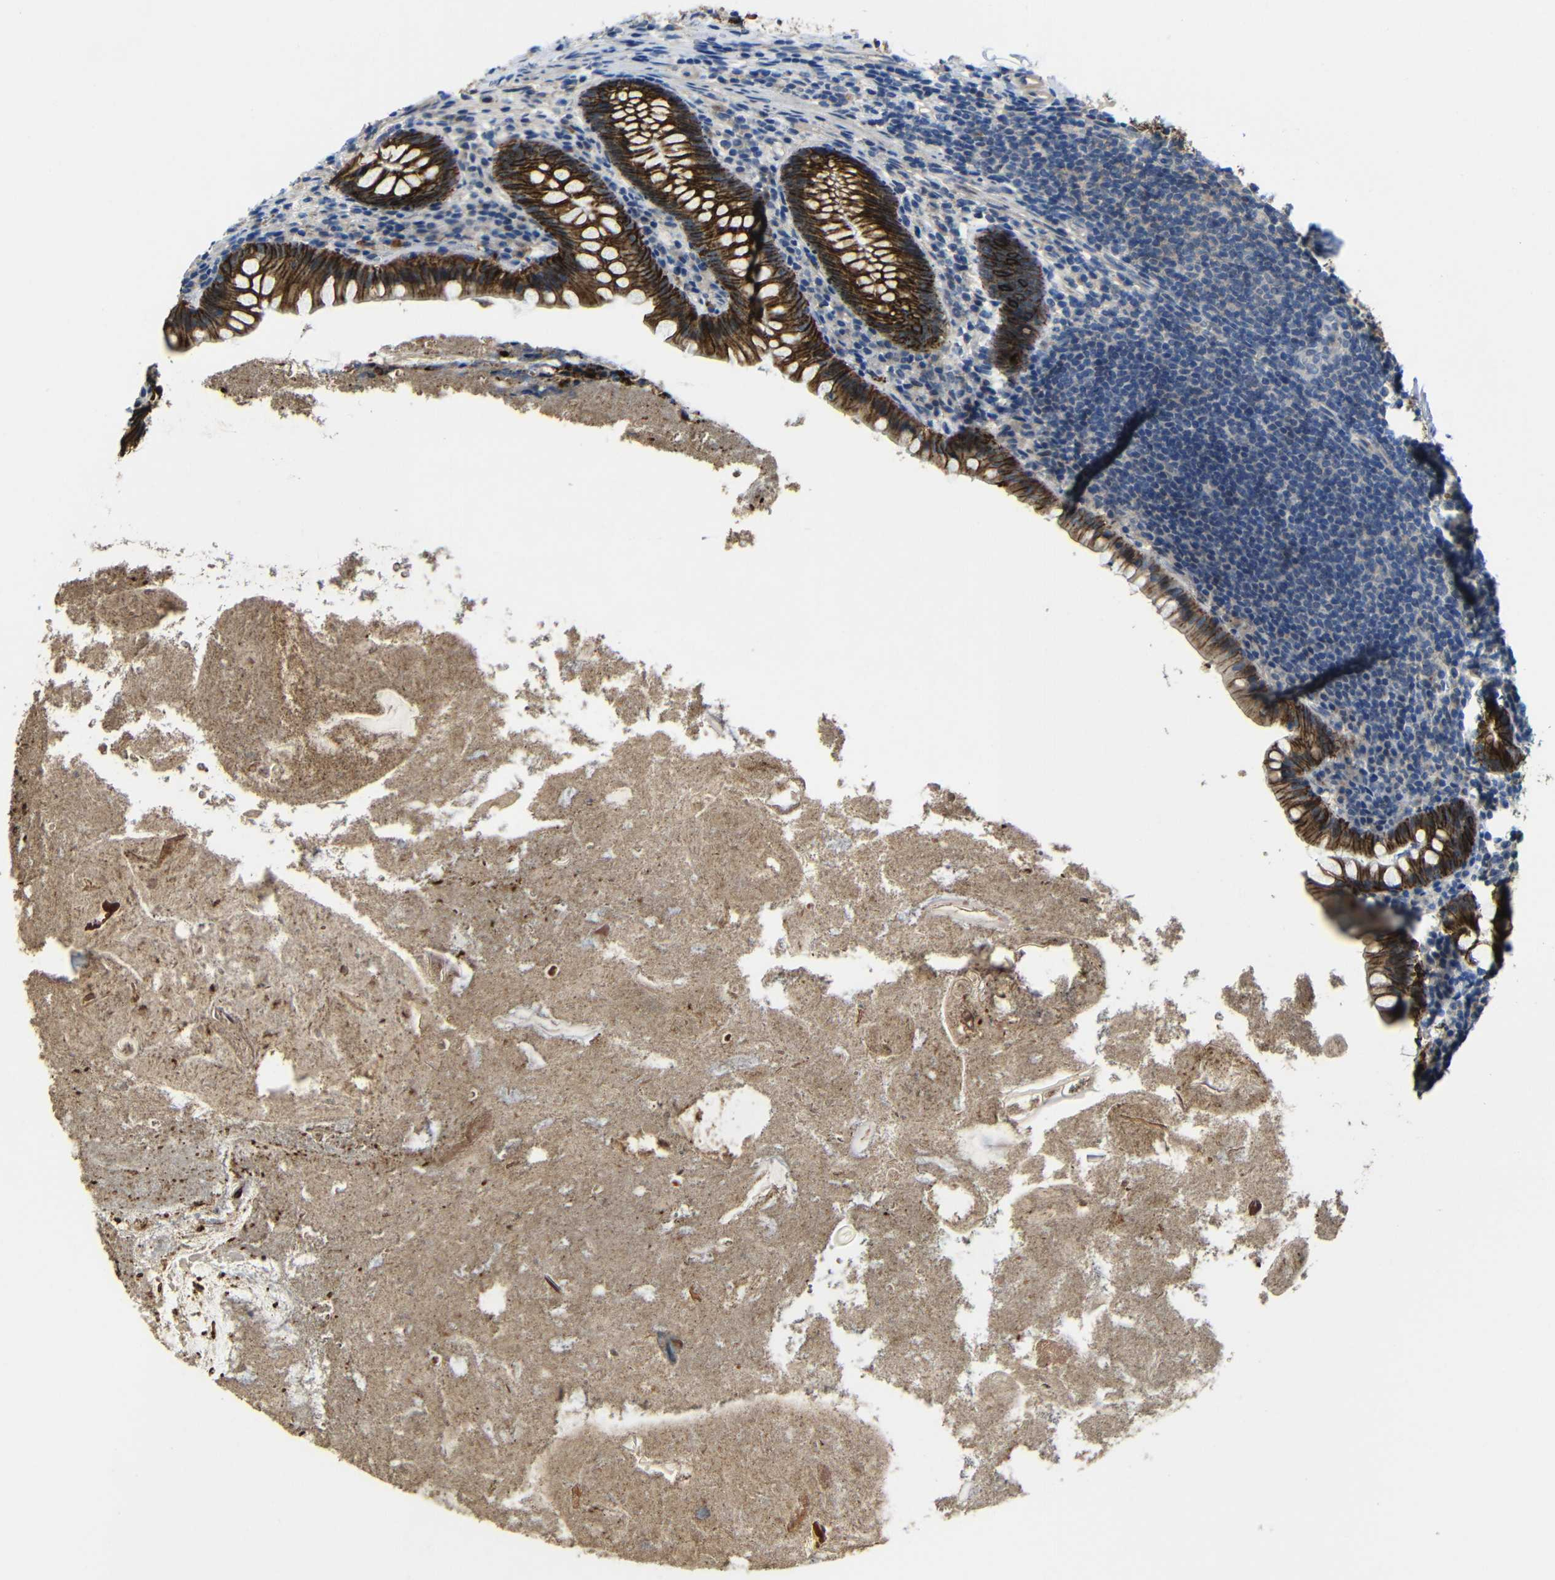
{"staining": {"intensity": "strong", "quantity": ">75%", "location": "cytoplasmic/membranous"}, "tissue": "appendix", "cell_type": "Glandular cells", "image_type": "normal", "snomed": [{"axis": "morphology", "description": "Normal tissue, NOS"}, {"axis": "topography", "description": "Appendix"}], "caption": "A high-resolution histopathology image shows immunohistochemistry (IHC) staining of unremarkable appendix, which demonstrates strong cytoplasmic/membranous staining in approximately >75% of glandular cells.", "gene": "ZNF90", "patient": {"sex": "male", "age": 52}}